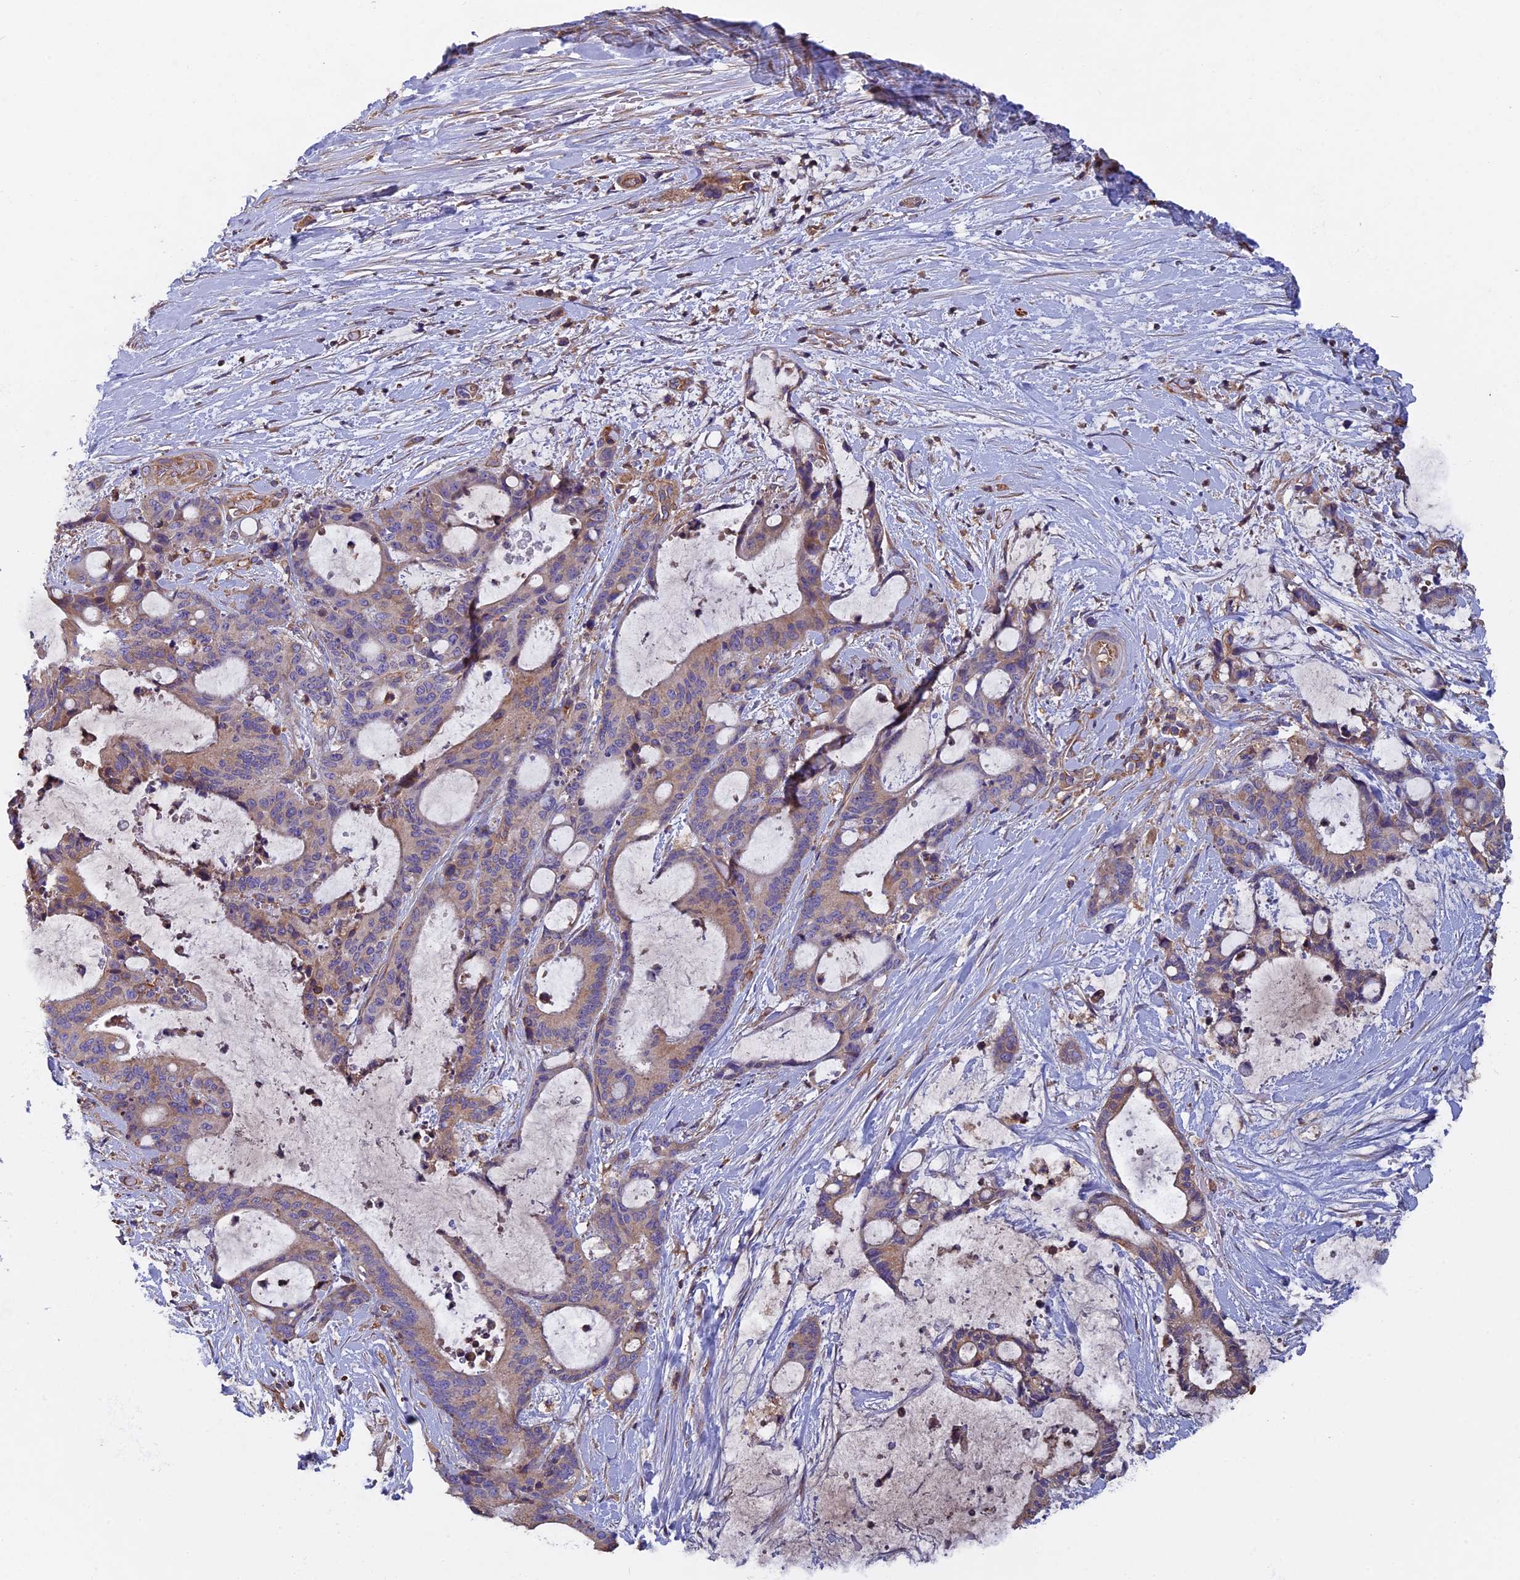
{"staining": {"intensity": "weak", "quantity": "25%-75%", "location": "cytoplasmic/membranous"}, "tissue": "liver cancer", "cell_type": "Tumor cells", "image_type": "cancer", "snomed": [{"axis": "morphology", "description": "Normal tissue, NOS"}, {"axis": "morphology", "description": "Cholangiocarcinoma"}, {"axis": "topography", "description": "Liver"}, {"axis": "topography", "description": "Peripheral nerve tissue"}], "caption": "A micrograph showing weak cytoplasmic/membranous expression in approximately 25%-75% of tumor cells in liver cancer, as visualized by brown immunohistochemical staining.", "gene": "CCDC153", "patient": {"sex": "female", "age": 73}}